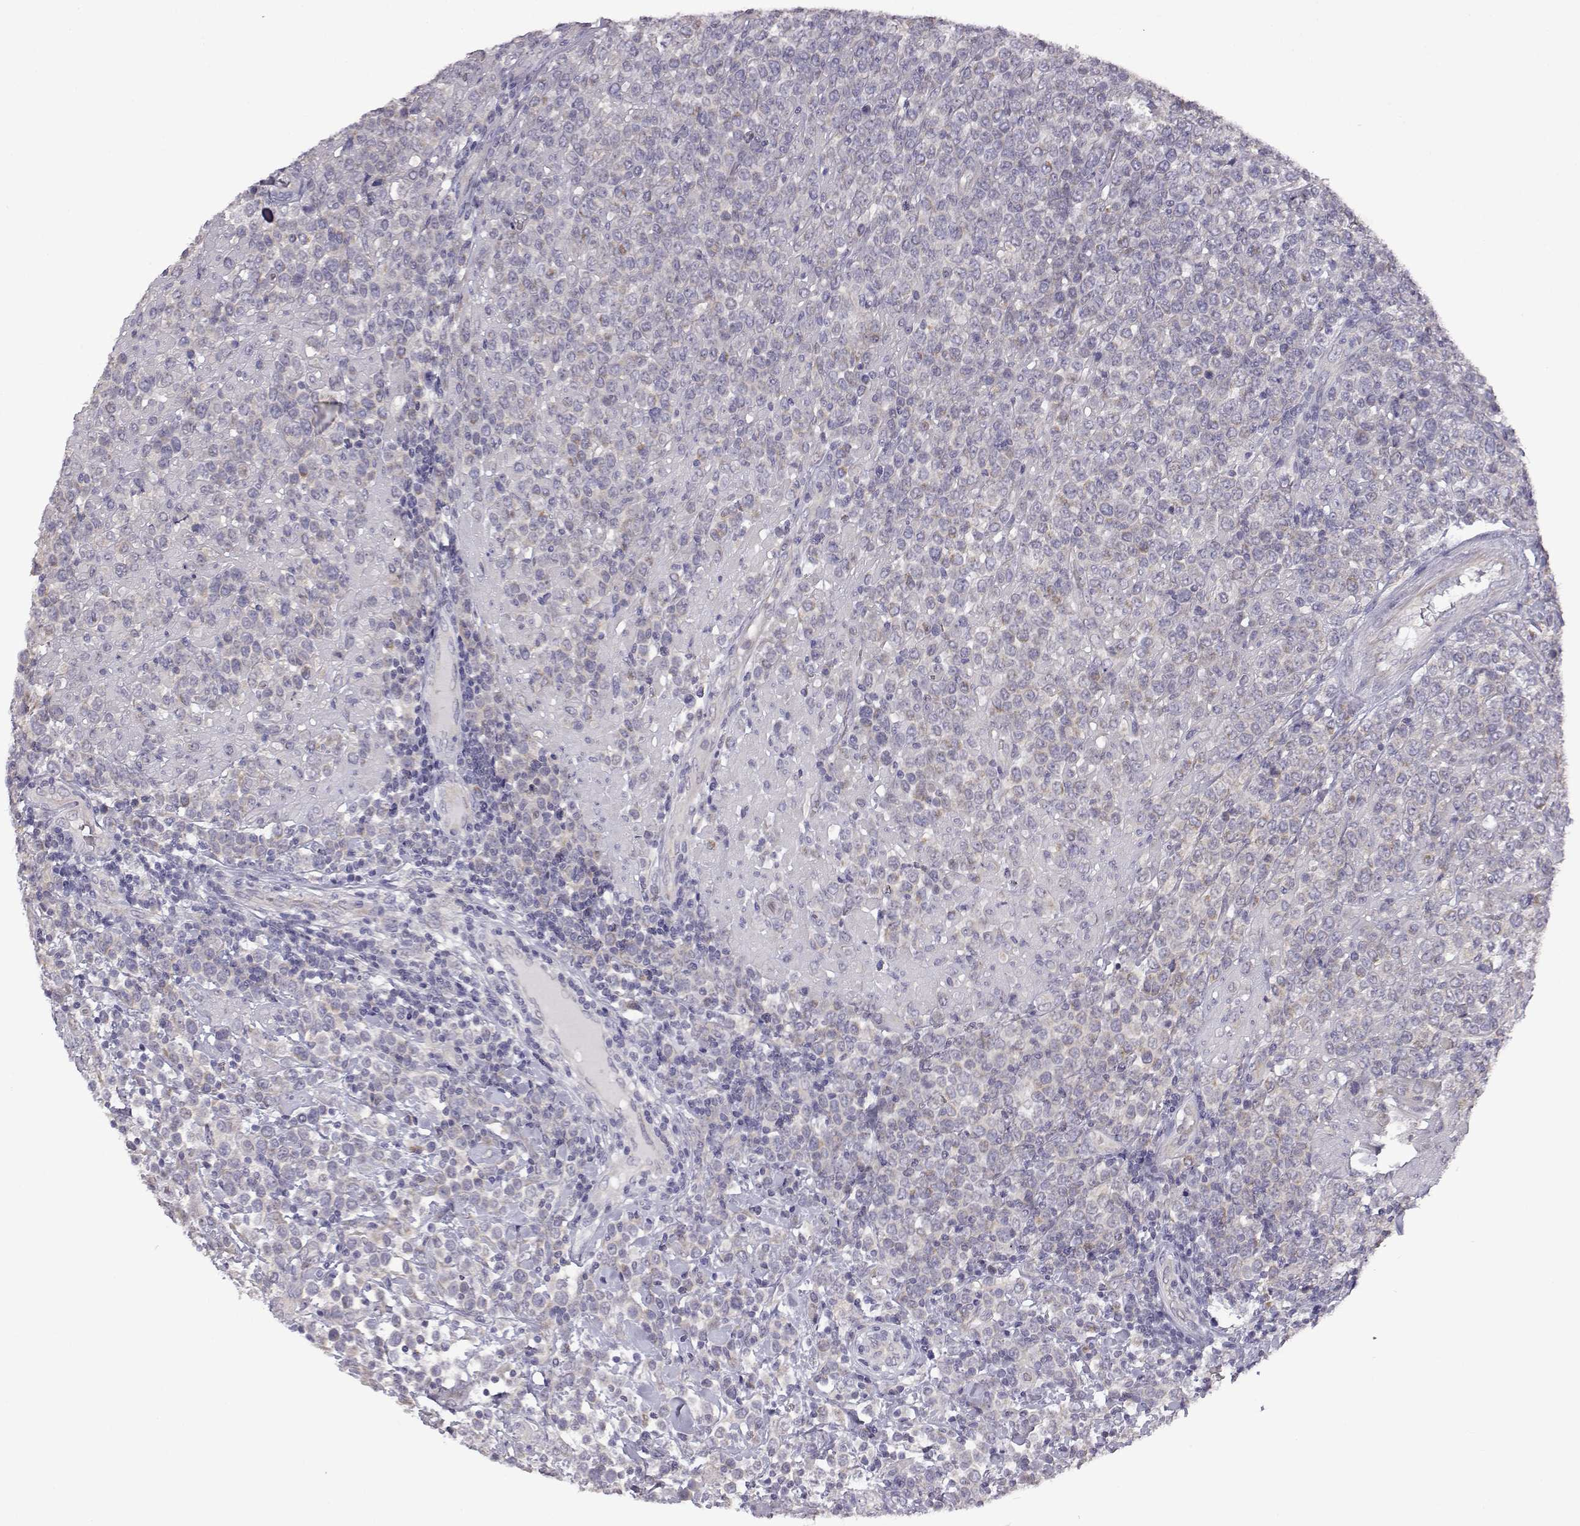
{"staining": {"intensity": "negative", "quantity": "none", "location": "none"}, "tissue": "lymphoma", "cell_type": "Tumor cells", "image_type": "cancer", "snomed": [{"axis": "morphology", "description": "Malignant lymphoma, non-Hodgkin's type, High grade"}, {"axis": "topography", "description": "Soft tissue"}], "caption": "Immunohistochemical staining of human lymphoma shows no significant expression in tumor cells.", "gene": "VGF", "patient": {"sex": "female", "age": 56}}